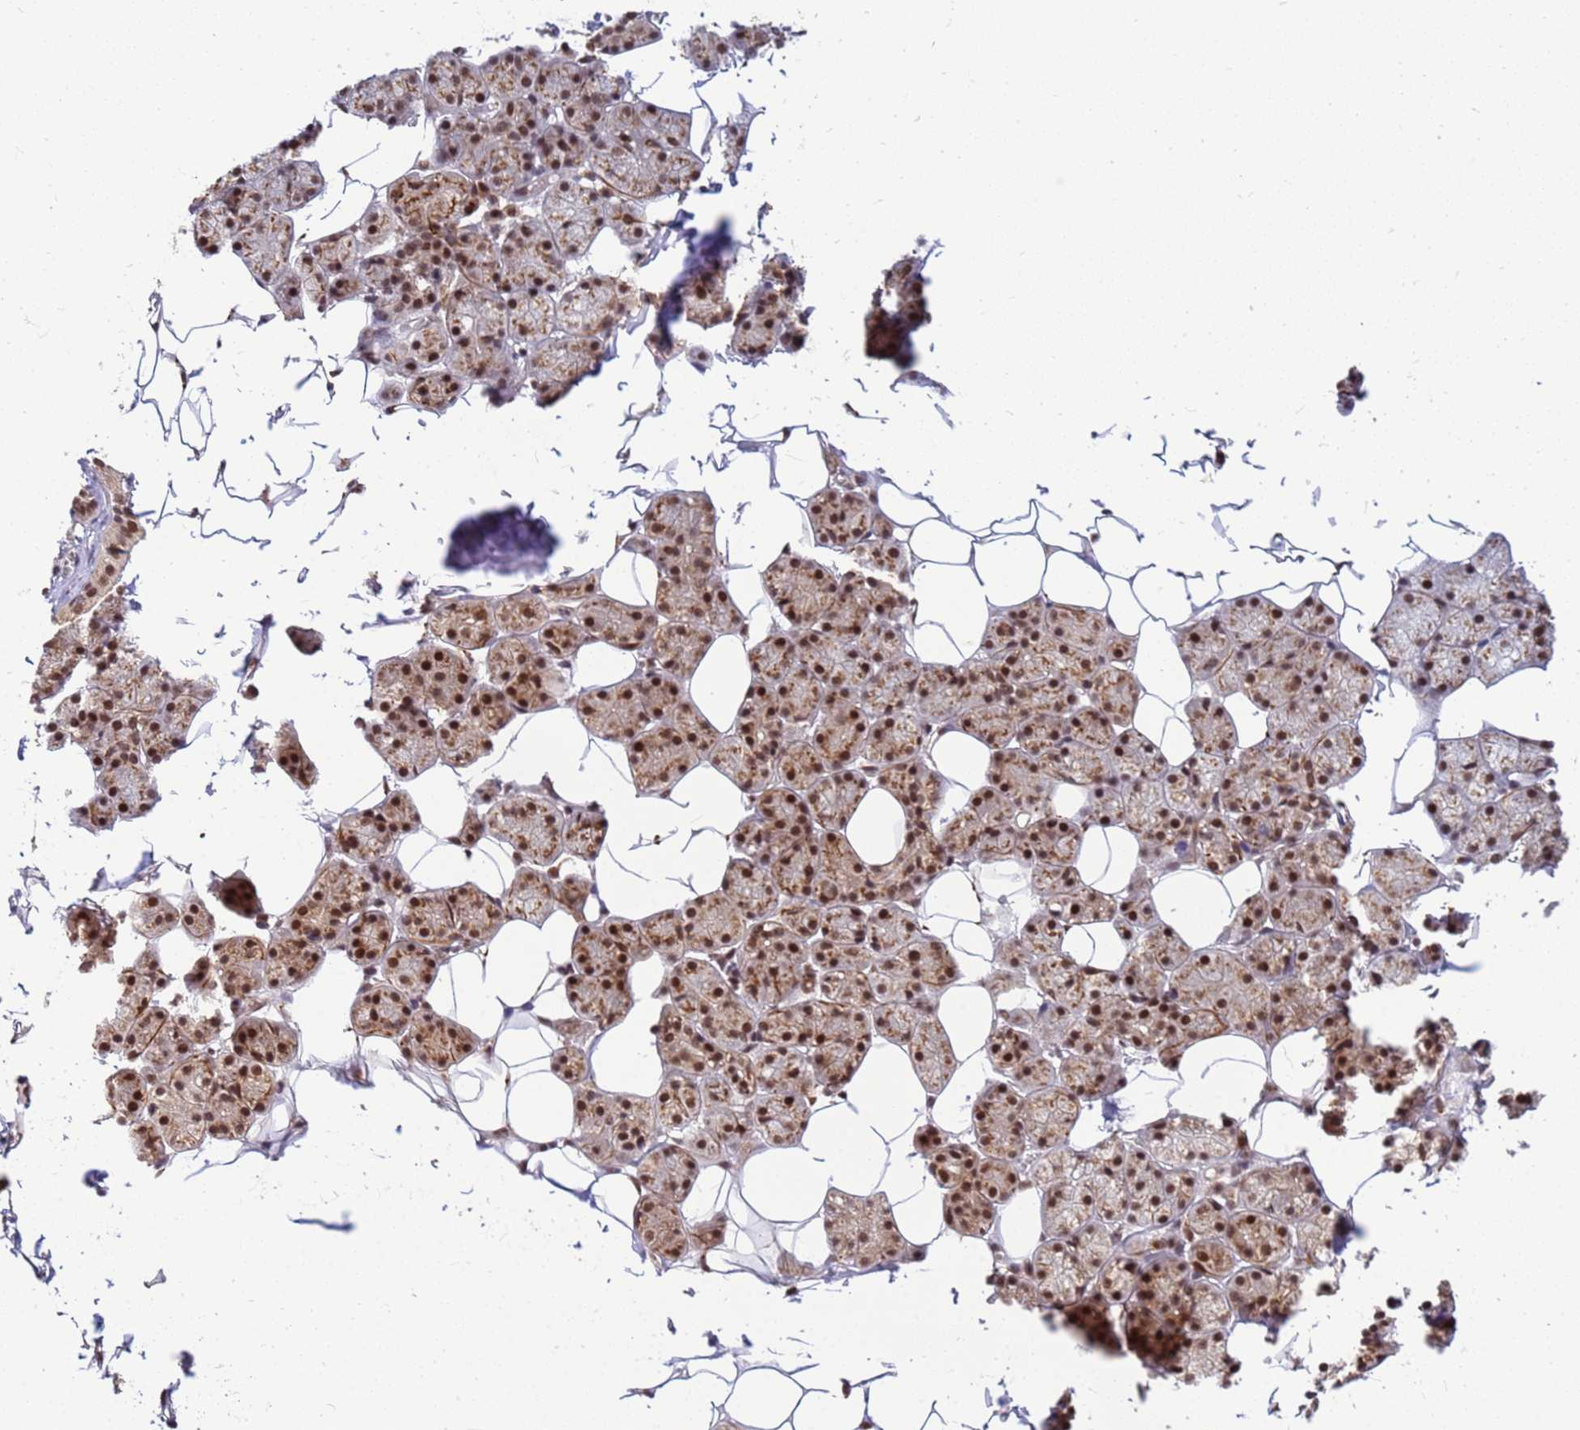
{"staining": {"intensity": "strong", "quantity": ">75%", "location": "cytoplasmic/membranous,nuclear"}, "tissue": "salivary gland", "cell_type": "Glandular cells", "image_type": "normal", "snomed": [{"axis": "morphology", "description": "Normal tissue, NOS"}, {"axis": "topography", "description": "Salivary gland"}], "caption": "Glandular cells show high levels of strong cytoplasmic/membranous,nuclear expression in approximately >75% of cells in unremarkable human salivary gland. Nuclei are stained in blue.", "gene": "NCBP2", "patient": {"sex": "female", "age": 33}}